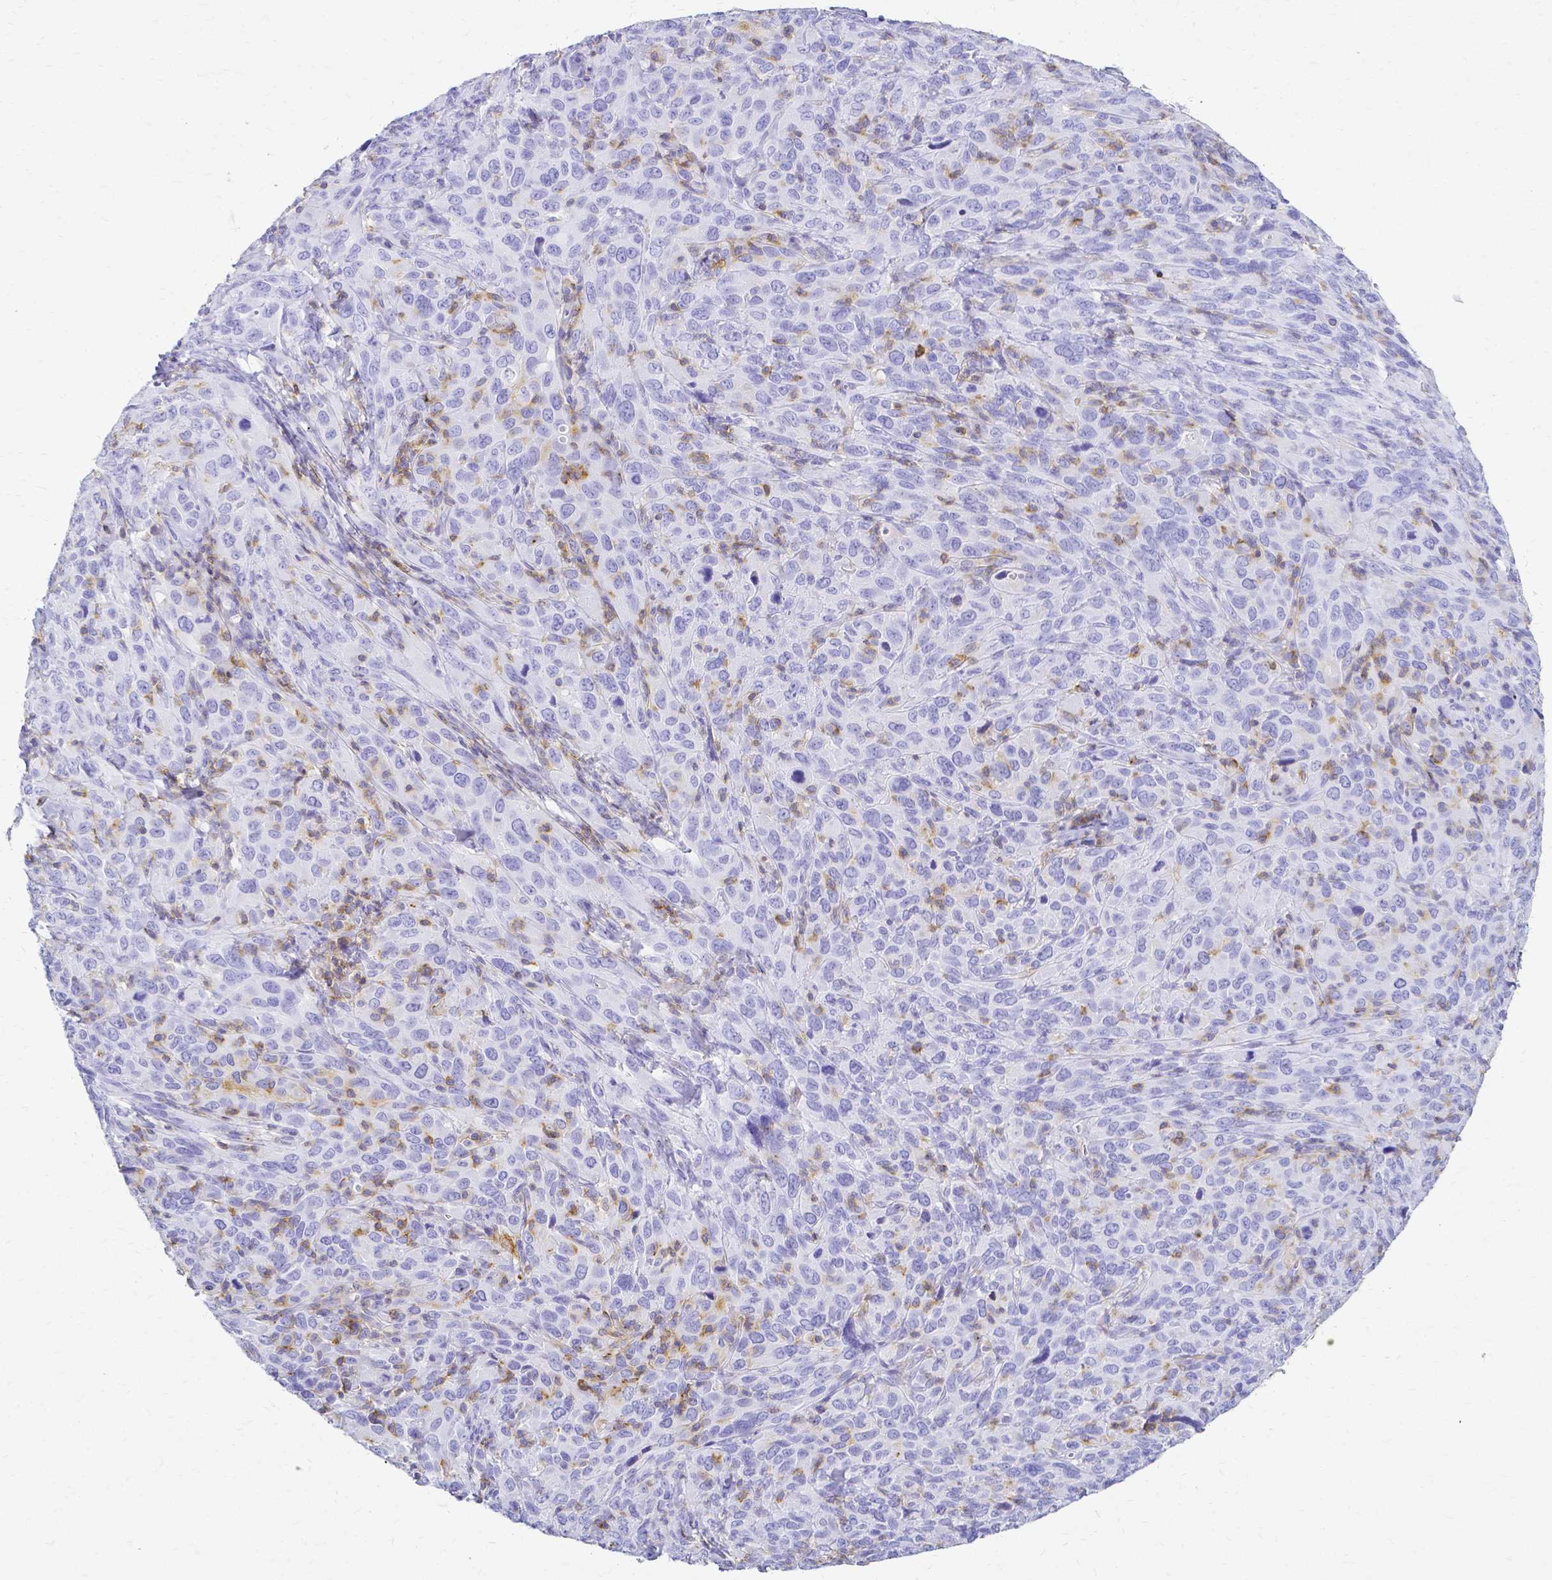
{"staining": {"intensity": "negative", "quantity": "none", "location": "none"}, "tissue": "cervical cancer", "cell_type": "Tumor cells", "image_type": "cancer", "snomed": [{"axis": "morphology", "description": "Normal tissue, NOS"}, {"axis": "morphology", "description": "Squamous cell carcinoma, NOS"}, {"axis": "topography", "description": "Cervix"}], "caption": "A high-resolution histopathology image shows immunohistochemistry staining of squamous cell carcinoma (cervical), which shows no significant positivity in tumor cells. Nuclei are stained in blue.", "gene": "HSPA12A", "patient": {"sex": "female", "age": 51}}